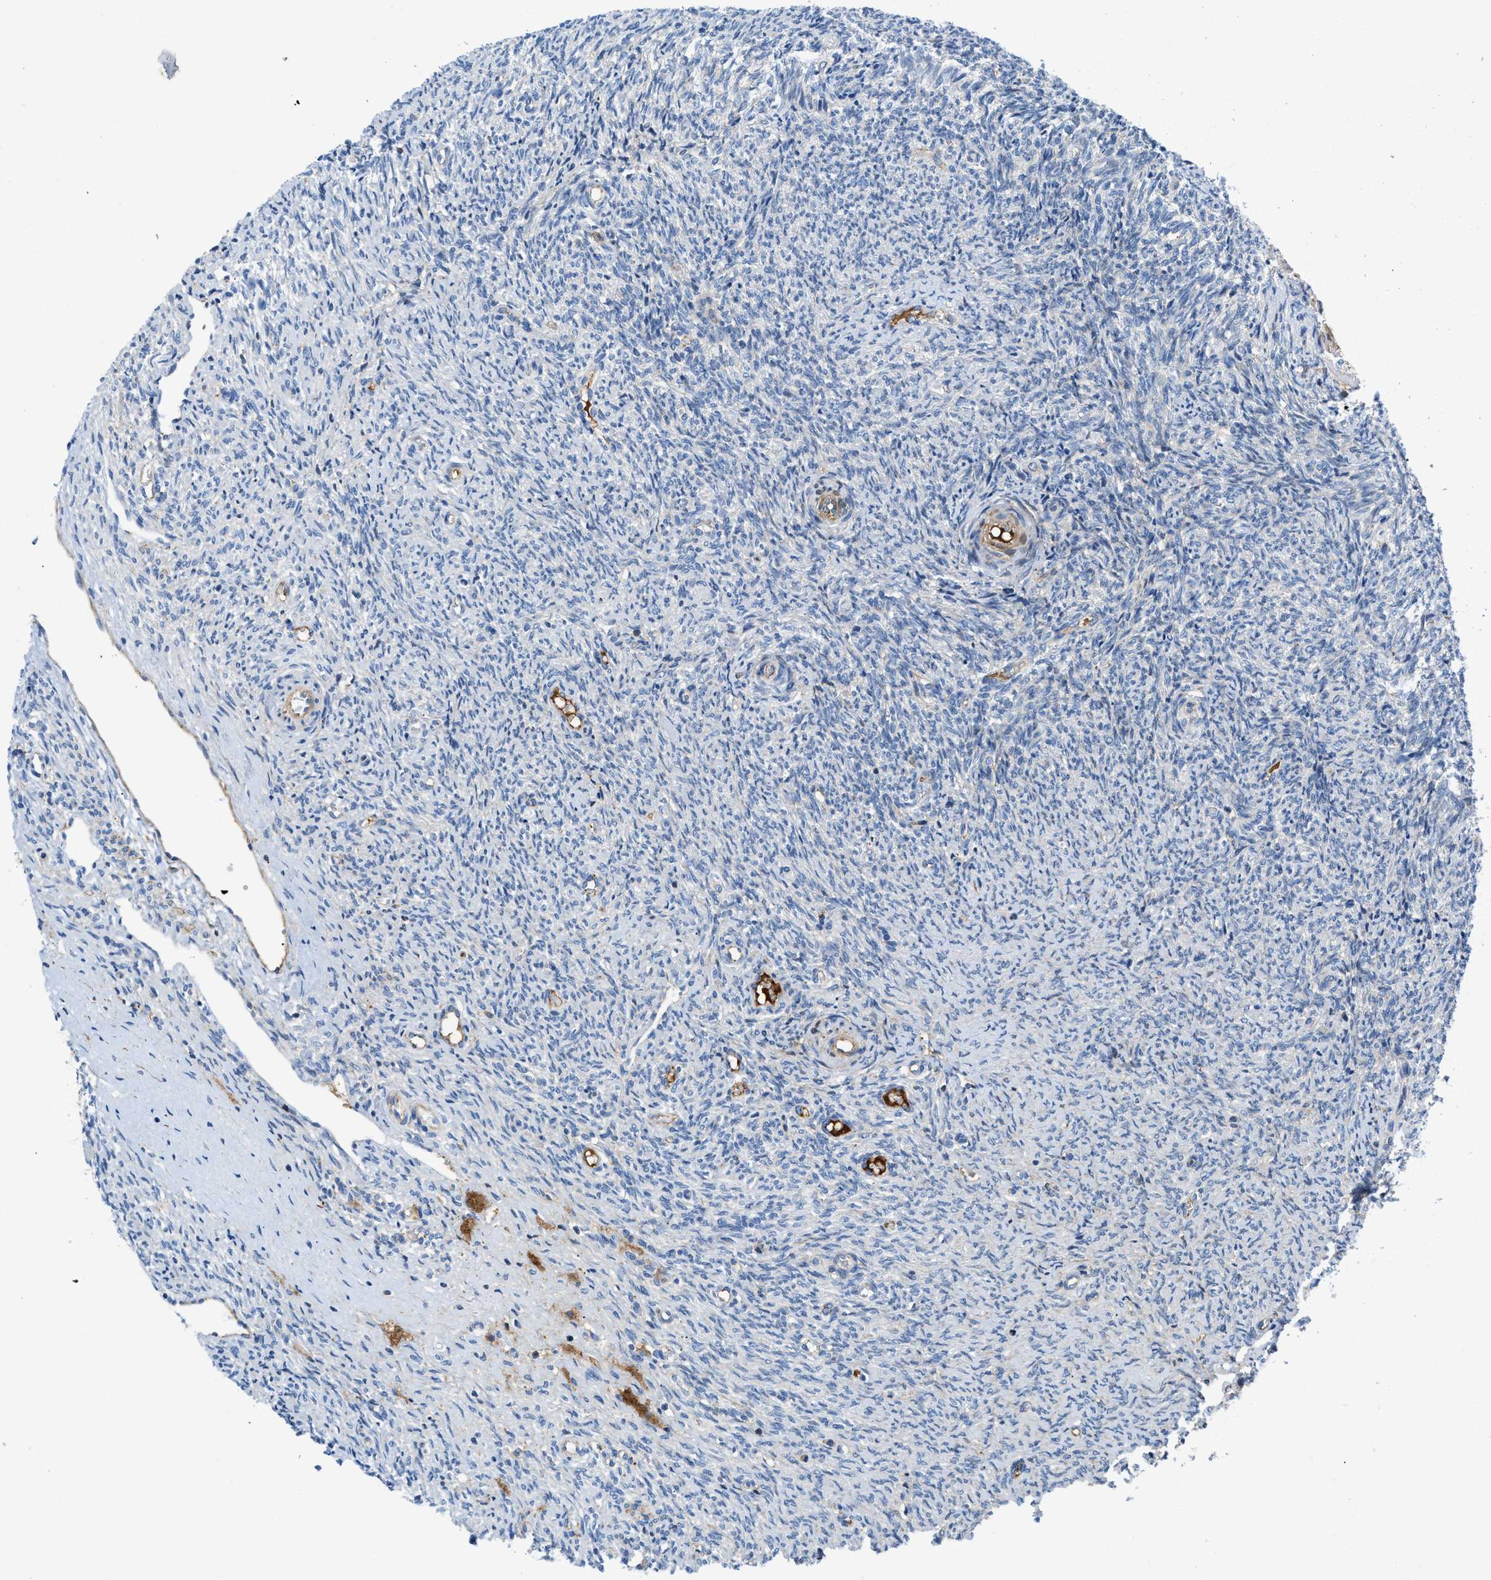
{"staining": {"intensity": "weak", "quantity": "<25%", "location": "cytoplasmic/membranous"}, "tissue": "ovary", "cell_type": "Follicle cells", "image_type": "normal", "snomed": [{"axis": "morphology", "description": "Normal tissue, NOS"}, {"axis": "topography", "description": "Ovary"}], "caption": "An immunohistochemistry (IHC) photomicrograph of normal ovary is shown. There is no staining in follicle cells of ovary.", "gene": "ATP6V0D1", "patient": {"sex": "female", "age": 41}}